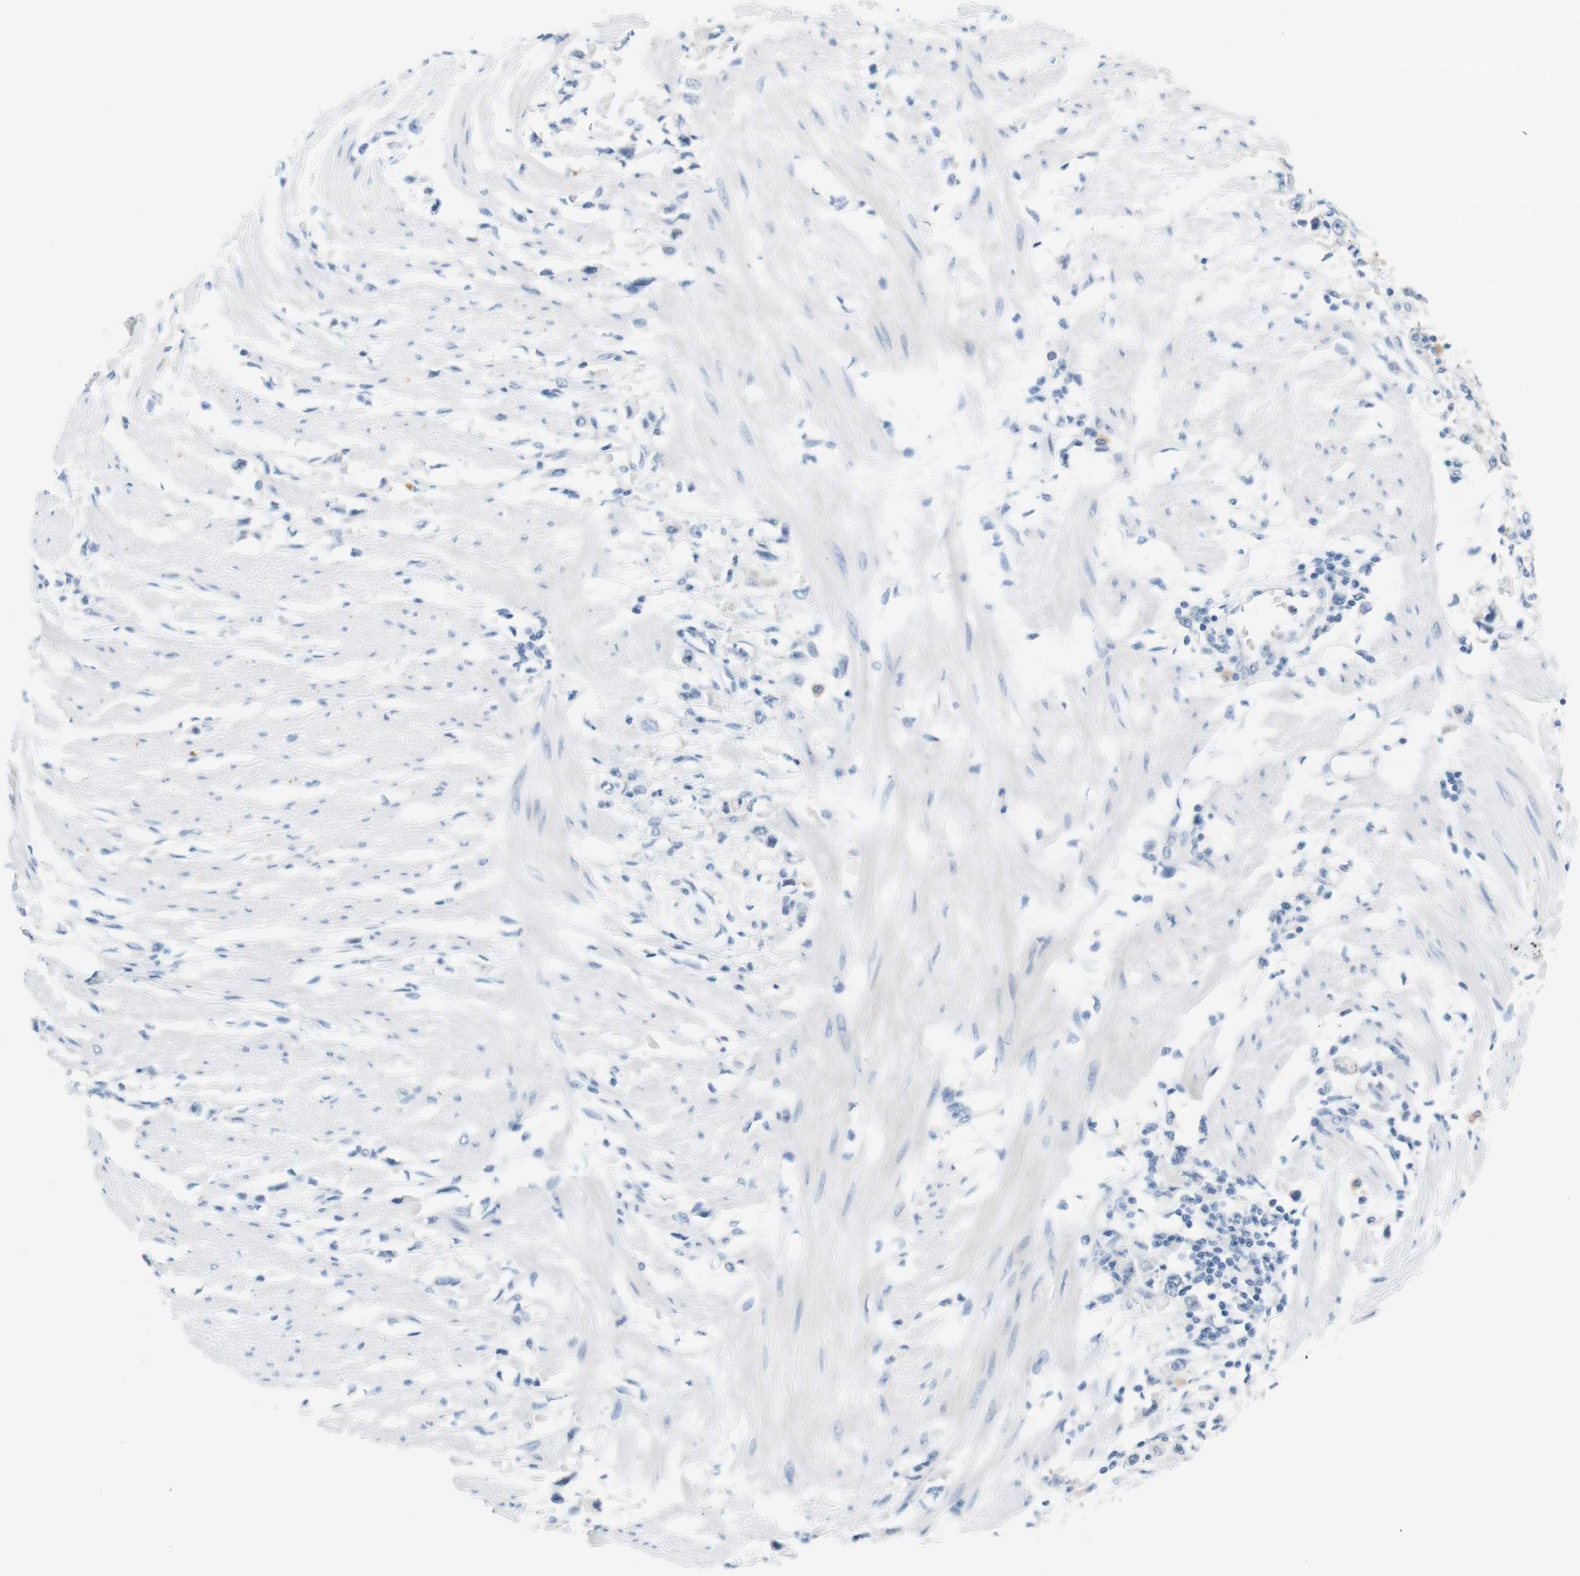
{"staining": {"intensity": "negative", "quantity": "none", "location": "none"}, "tissue": "stomach cancer", "cell_type": "Tumor cells", "image_type": "cancer", "snomed": [{"axis": "morphology", "description": "Adenocarcinoma, NOS"}, {"axis": "topography", "description": "Stomach"}], "caption": "This is a image of immunohistochemistry staining of stomach cancer, which shows no positivity in tumor cells.", "gene": "LRRK2", "patient": {"sex": "female", "age": 59}}